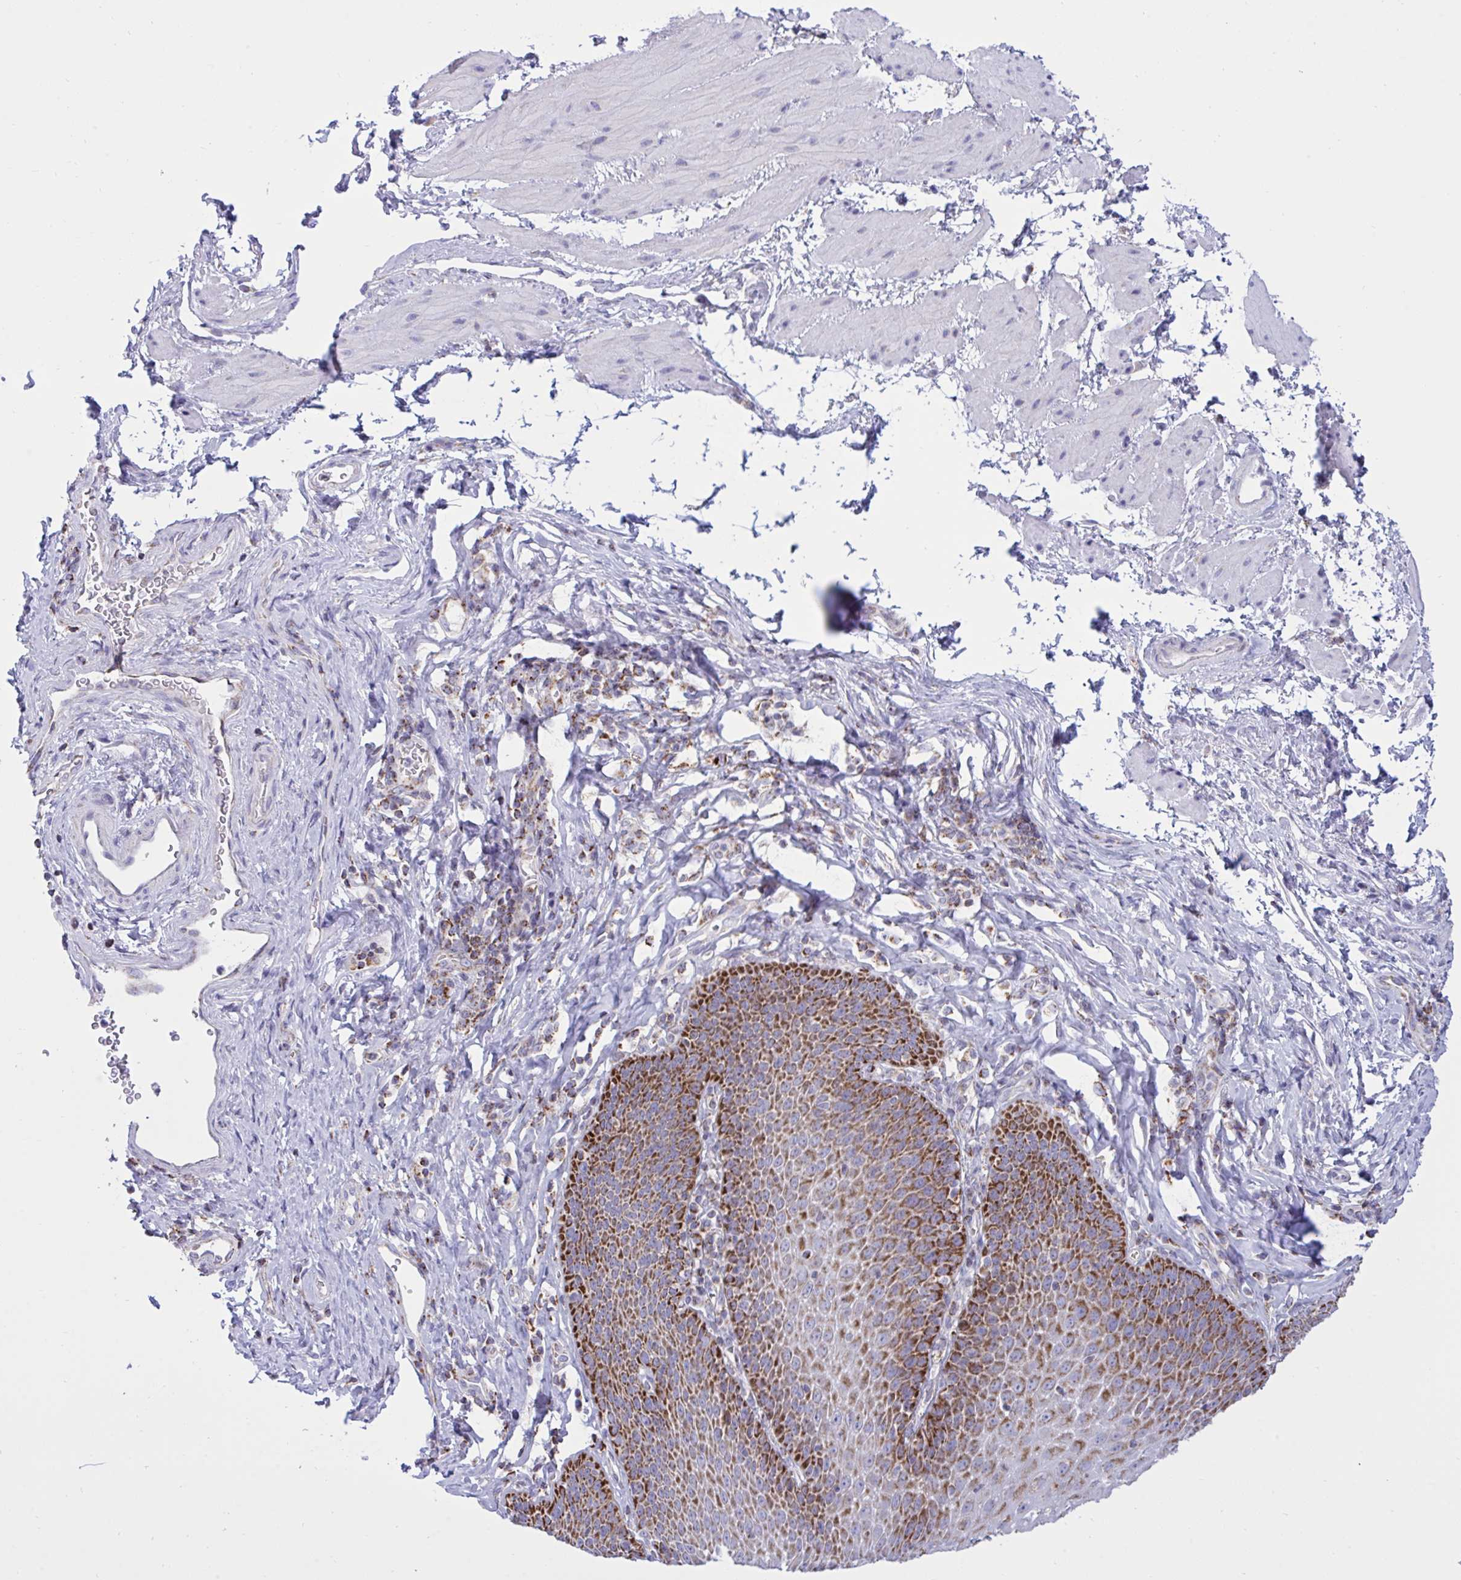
{"staining": {"intensity": "strong", "quantity": "25%-75%", "location": "cytoplasmic/membranous"}, "tissue": "esophagus", "cell_type": "Squamous epithelial cells", "image_type": "normal", "snomed": [{"axis": "morphology", "description": "Normal tissue, NOS"}, {"axis": "topography", "description": "Esophagus"}], "caption": "The photomicrograph exhibits staining of benign esophagus, revealing strong cytoplasmic/membranous protein staining (brown color) within squamous epithelial cells.", "gene": "HSPE1", "patient": {"sex": "female", "age": 61}}